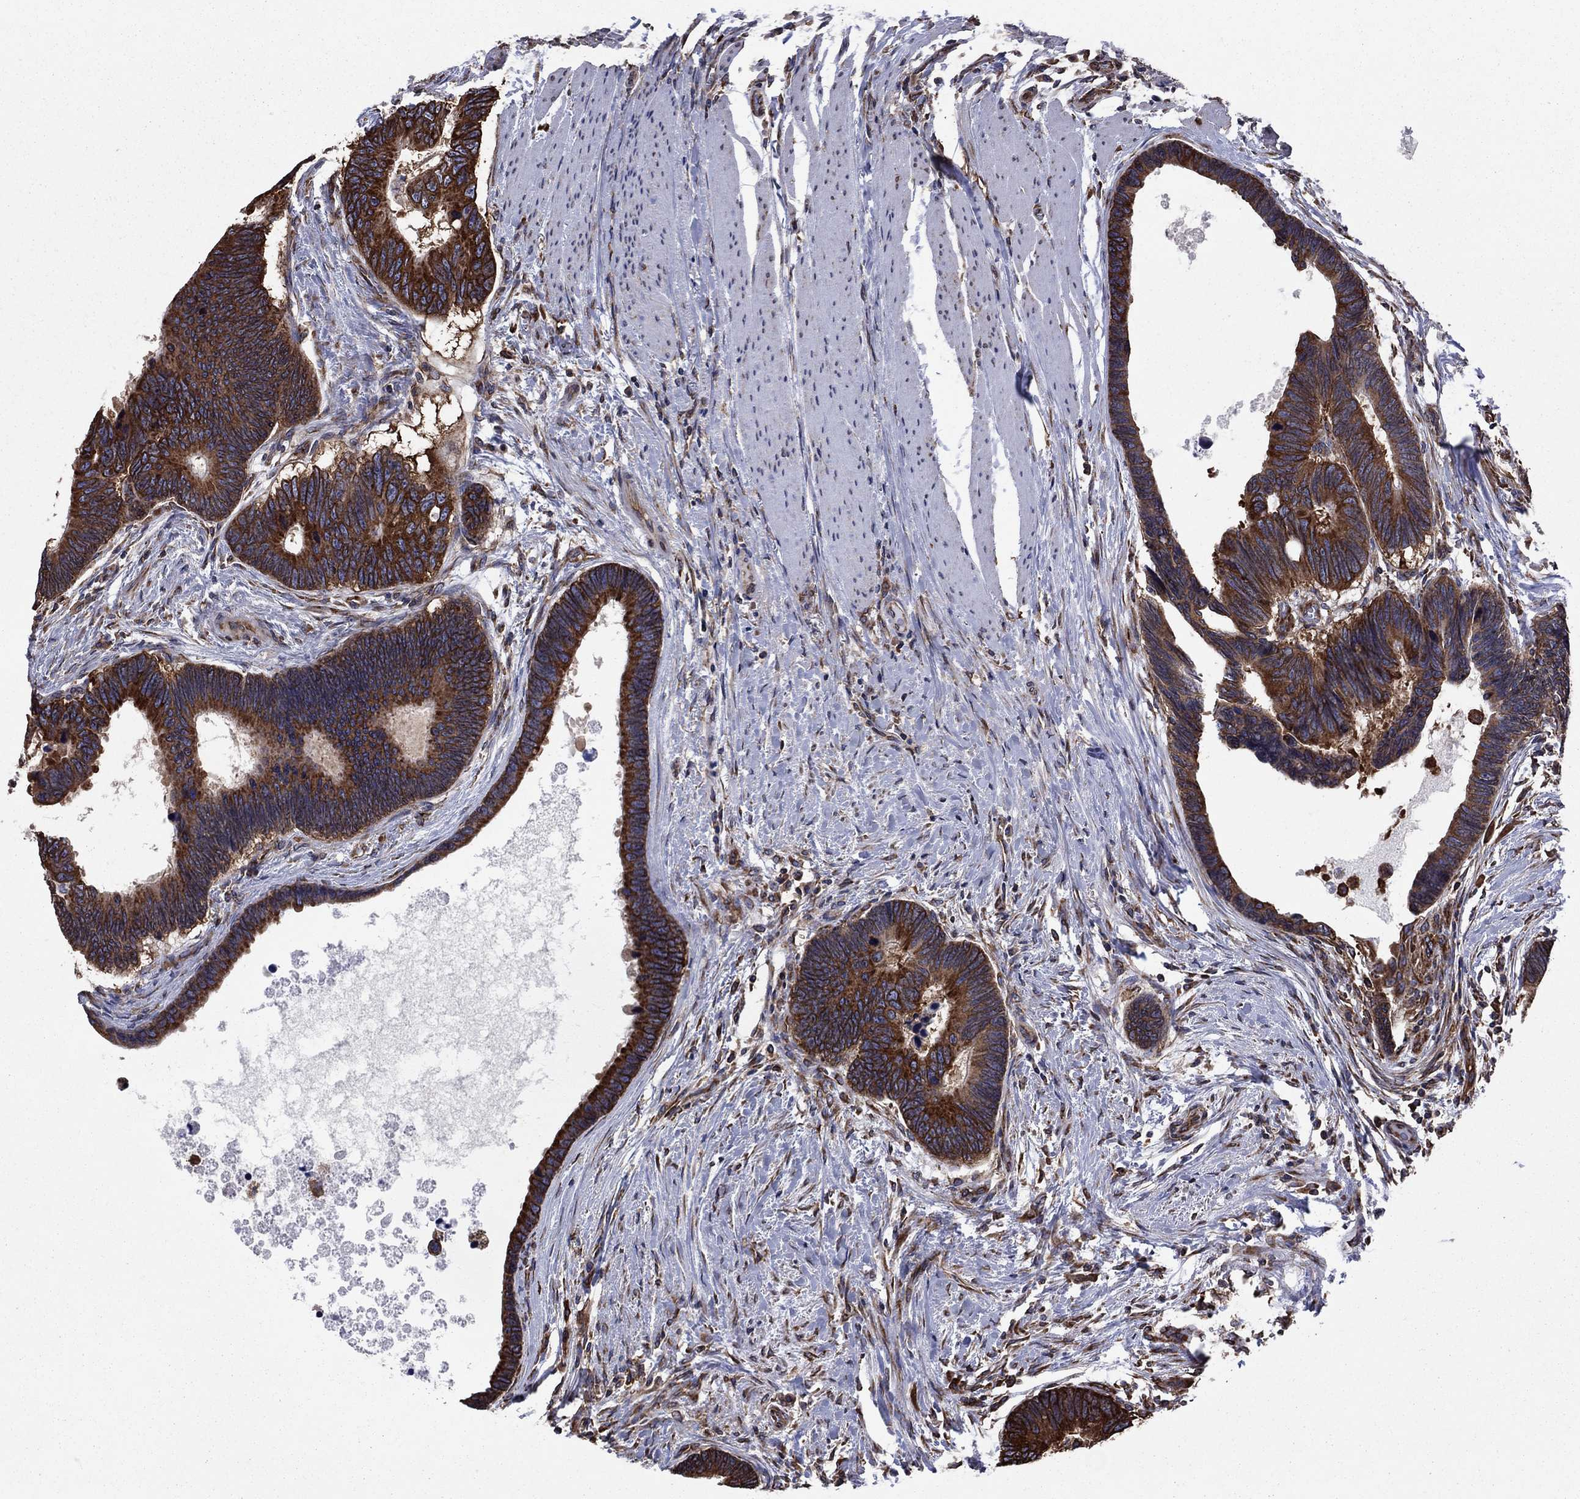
{"staining": {"intensity": "strong", "quantity": ">75%", "location": "cytoplasmic/membranous"}, "tissue": "colorectal cancer", "cell_type": "Tumor cells", "image_type": "cancer", "snomed": [{"axis": "morphology", "description": "Adenocarcinoma, NOS"}, {"axis": "topography", "description": "Colon"}], "caption": "Colorectal cancer tissue displays strong cytoplasmic/membranous positivity in approximately >75% of tumor cells, visualized by immunohistochemistry. (DAB IHC, brown staining for protein, blue staining for nuclei).", "gene": "YBX1", "patient": {"sex": "female", "age": 77}}